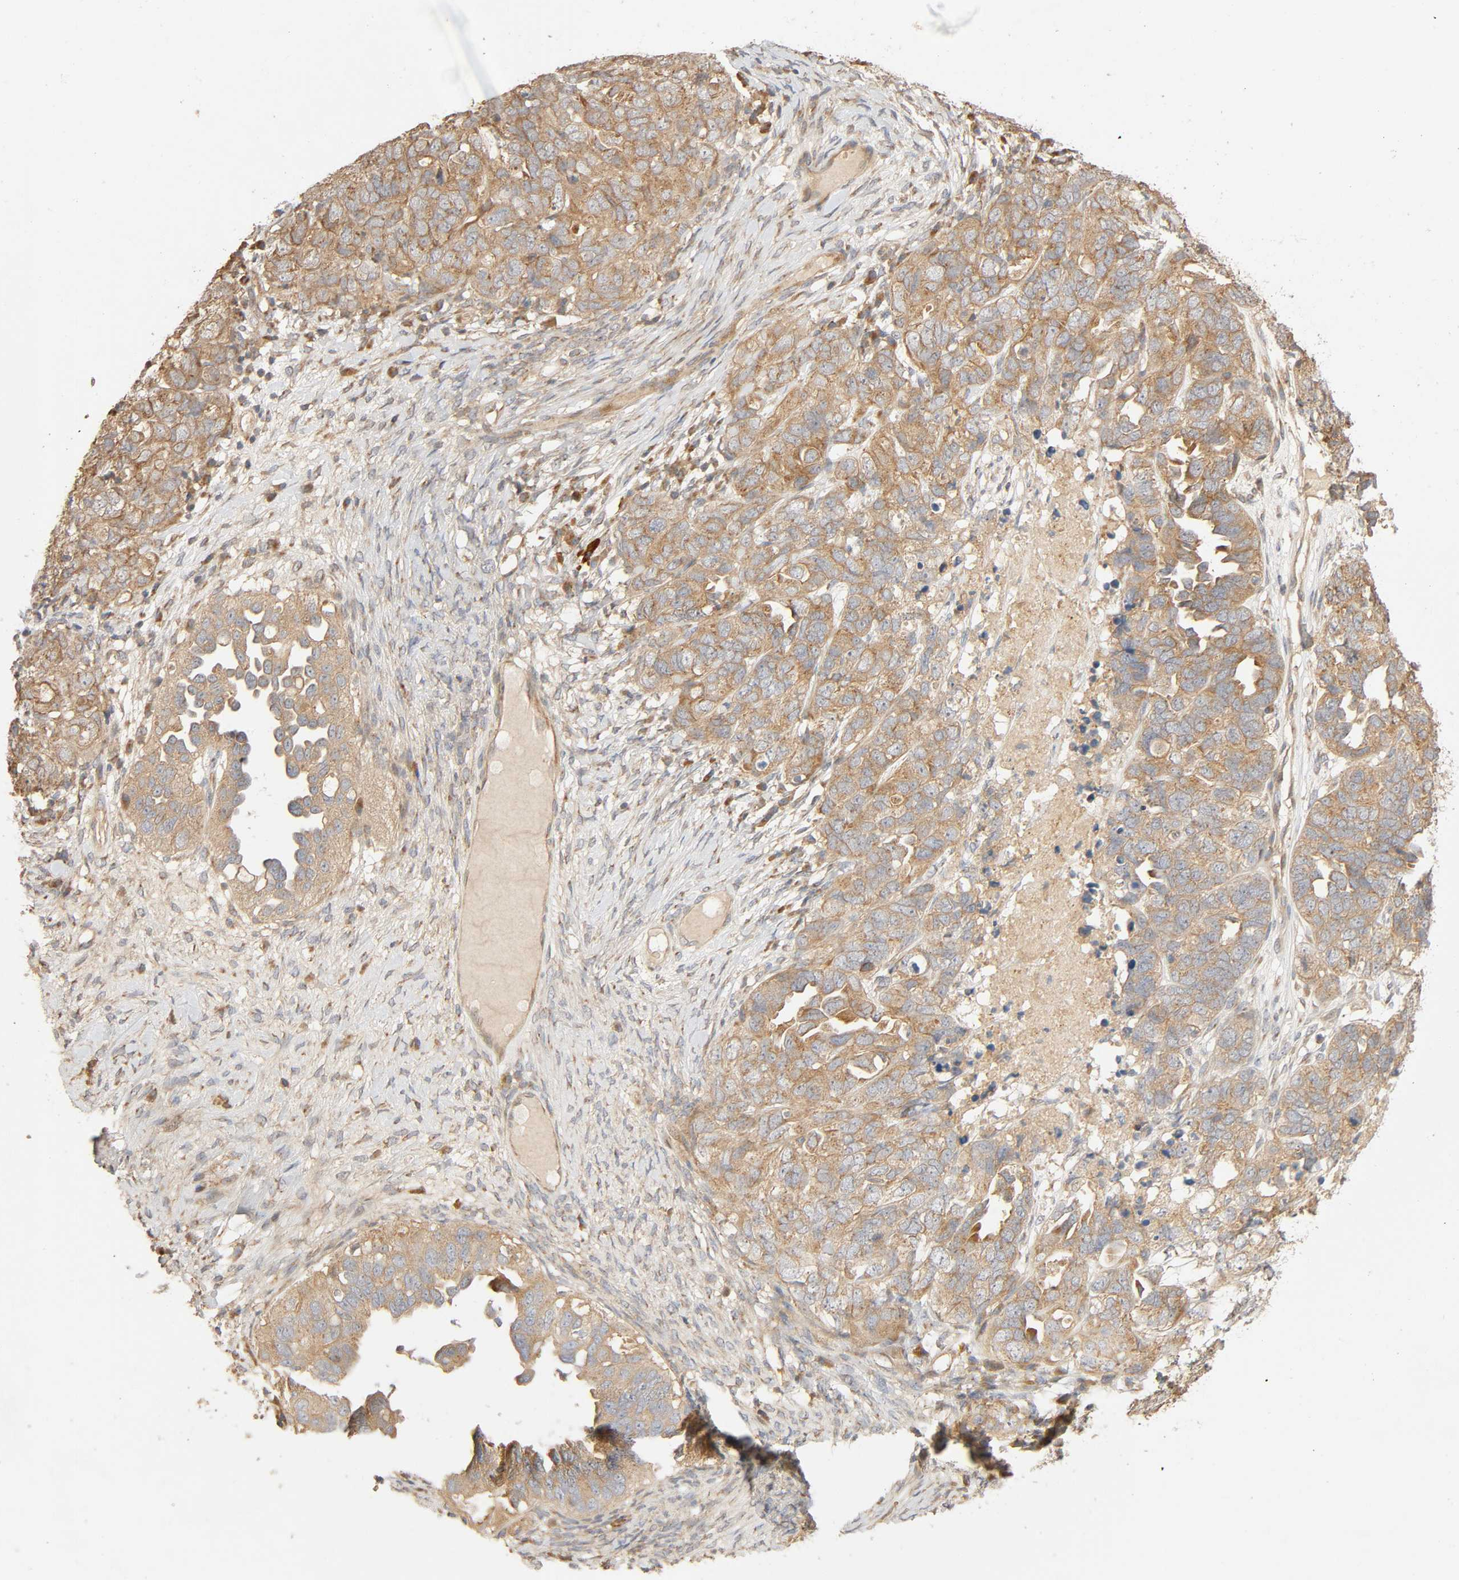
{"staining": {"intensity": "moderate", "quantity": "25%-75%", "location": "cytoplasmic/membranous"}, "tissue": "ovarian cancer", "cell_type": "Tumor cells", "image_type": "cancer", "snomed": [{"axis": "morphology", "description": "Cystadenocarcinoma, serous, NOS"}, {"axis": "topography", "description": "Ovary"}], "caption": "Protein expression analysis of human serous cystadenocarcinoma (ovarian) reveals moderate cytoplasmic/membranous staining in about 25%-75% of tumor cells.", "gene": "SGSM1", "patient": {"sex": "female", "age": 82}}